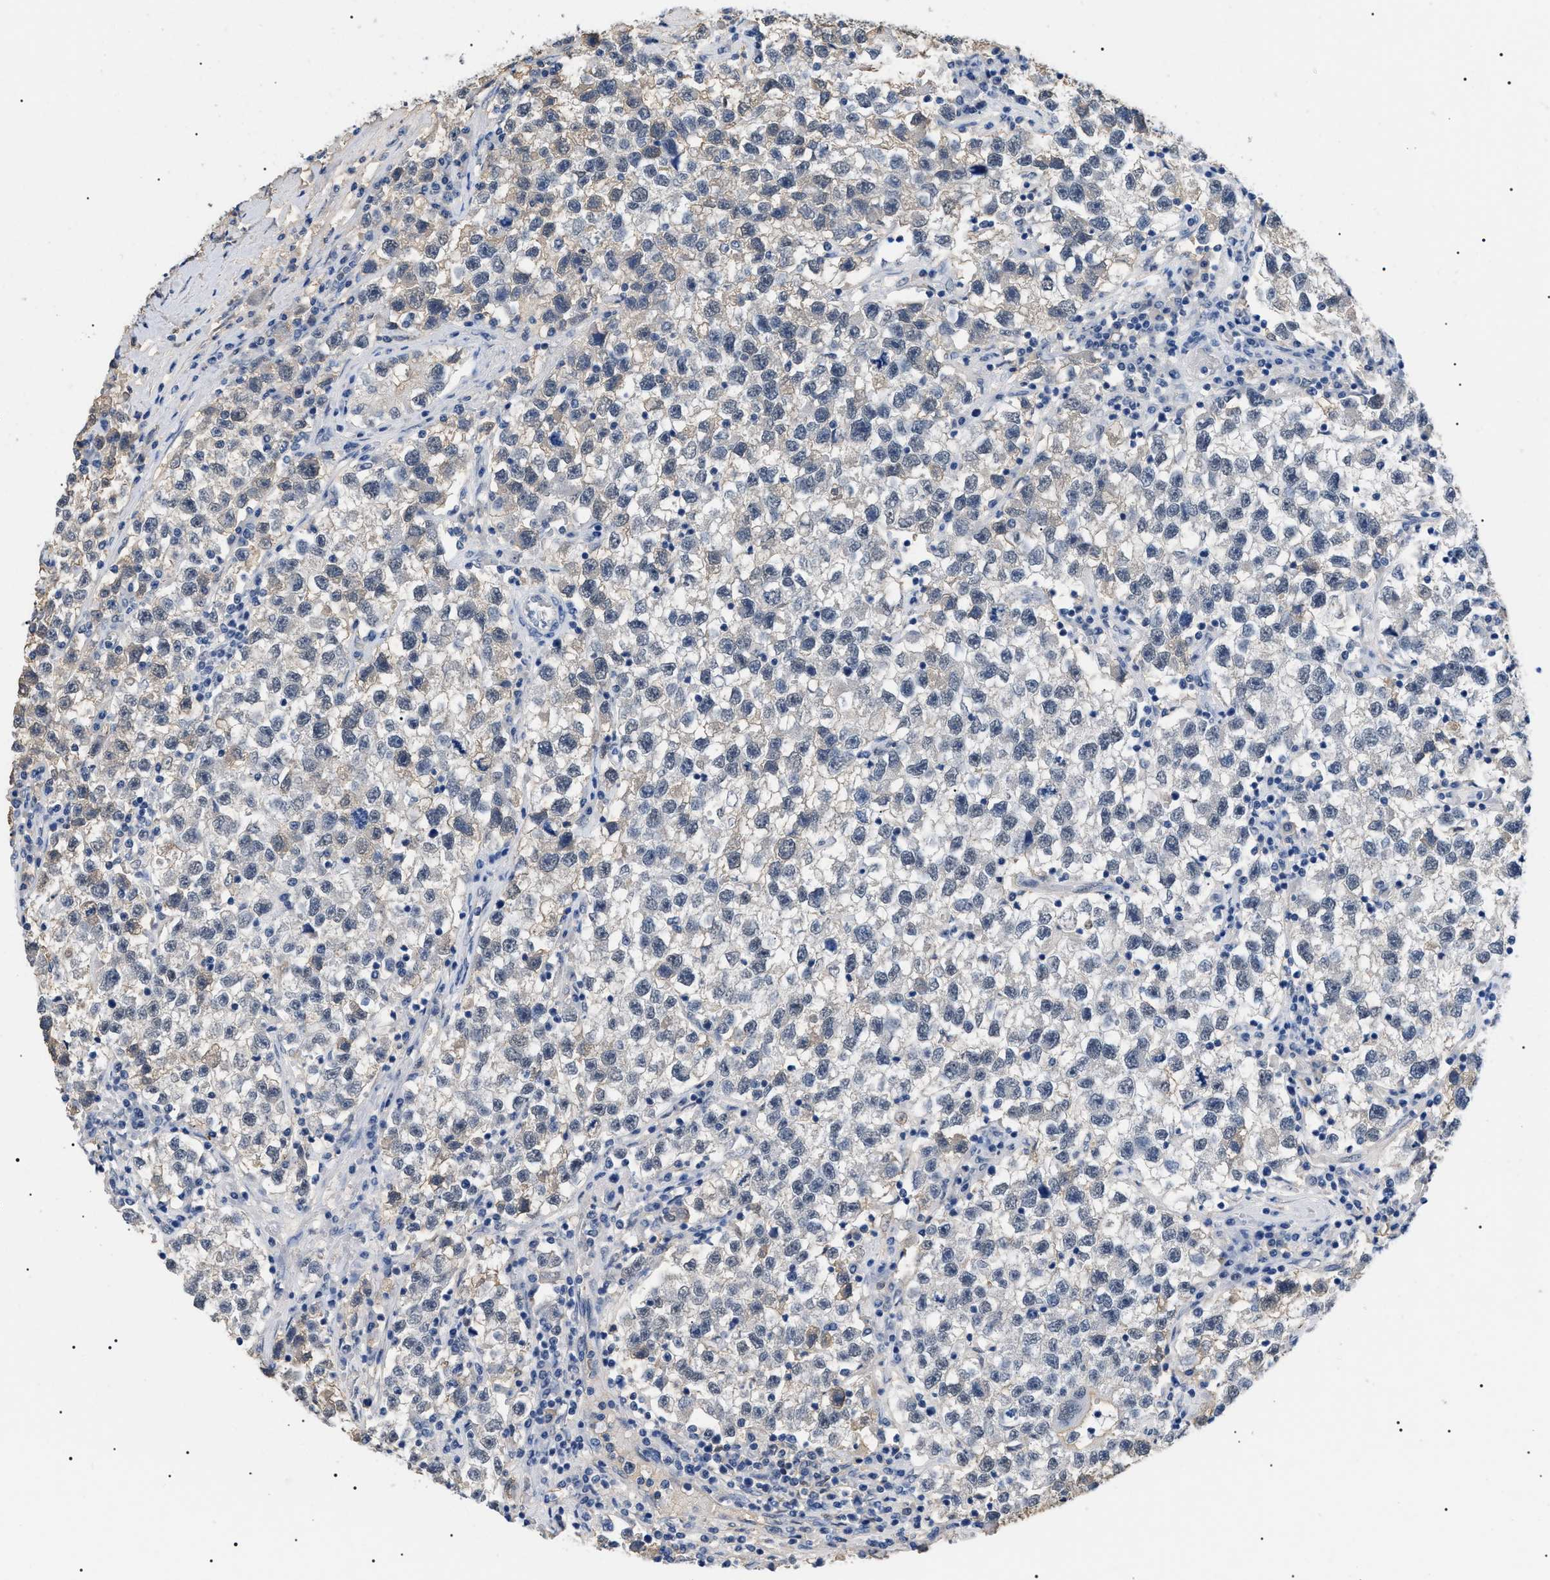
{"staining": {"intensity": "weak", "quantity": "<25%", "location": "cytoplasmic/membranous"}, "tissue": "testis cancer", "cell_type": "Tumor cells", "image_type": "cancer", "snomed": [{"axis": "morphology", "description": "Seminoma, NOS"}, {"axis": "topography", "description": "Testis"}], "caption": "IHC of testis cancer exhibits no staining in tumor cells.", "gene": "PRRT2", "patient": {"sex": "male", "age": 22}}